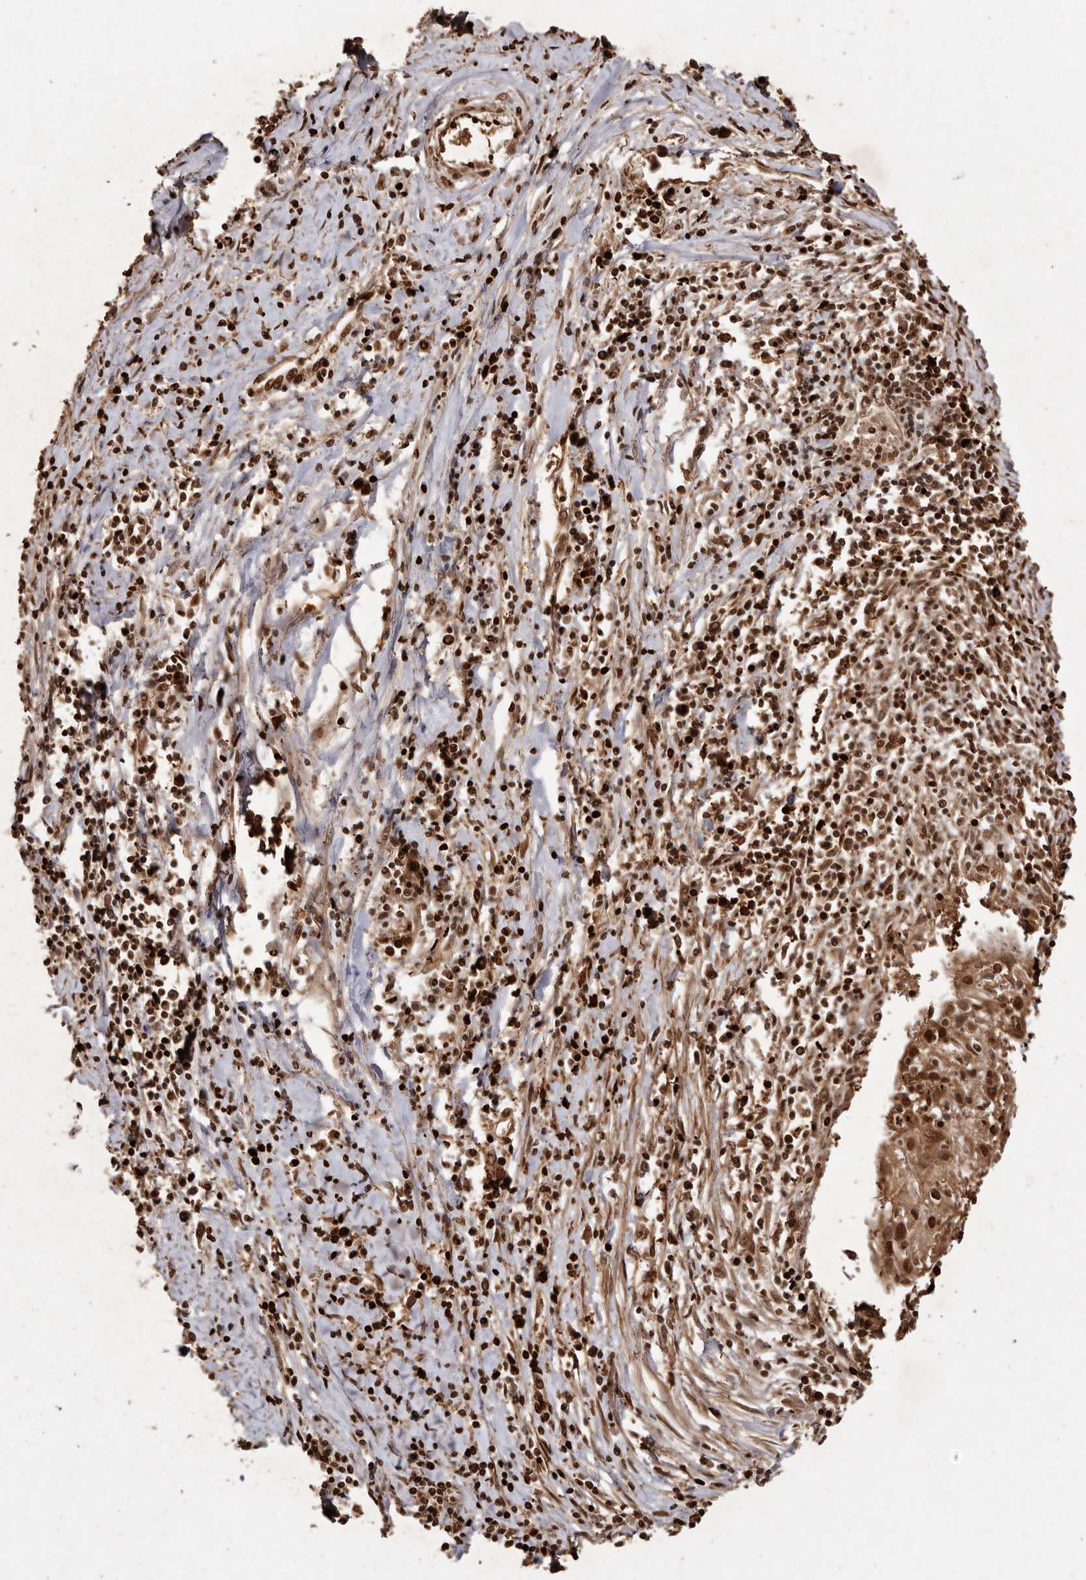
{"staining": {"intensity": "strong", "quantity": ">75%", "location": "cytoplasmic/membranous,nuclear"}, "tissue": "cervical cancer", "cell_type": "Tumor cells", "image_type": "cancer", "snomed": [{"axis": "morphology", "description": "Squamous cell carcinoma, NOS"}, {"axis": "topography", "description": "Cervix"}], "caption": "Immunohistochemistry (DAB (3,3'-diaminobenzidine)) staining of cervical cancer (squamous cell carcinoma) reveals strong cytoplasmic/membranous and nuclear protein positivity in approximately >75% of tumor cells. (IHC, brightfield microscopy, high magnification).", "gene": "NOTCH1", "patient": {"sex": "female", "age": 51}}